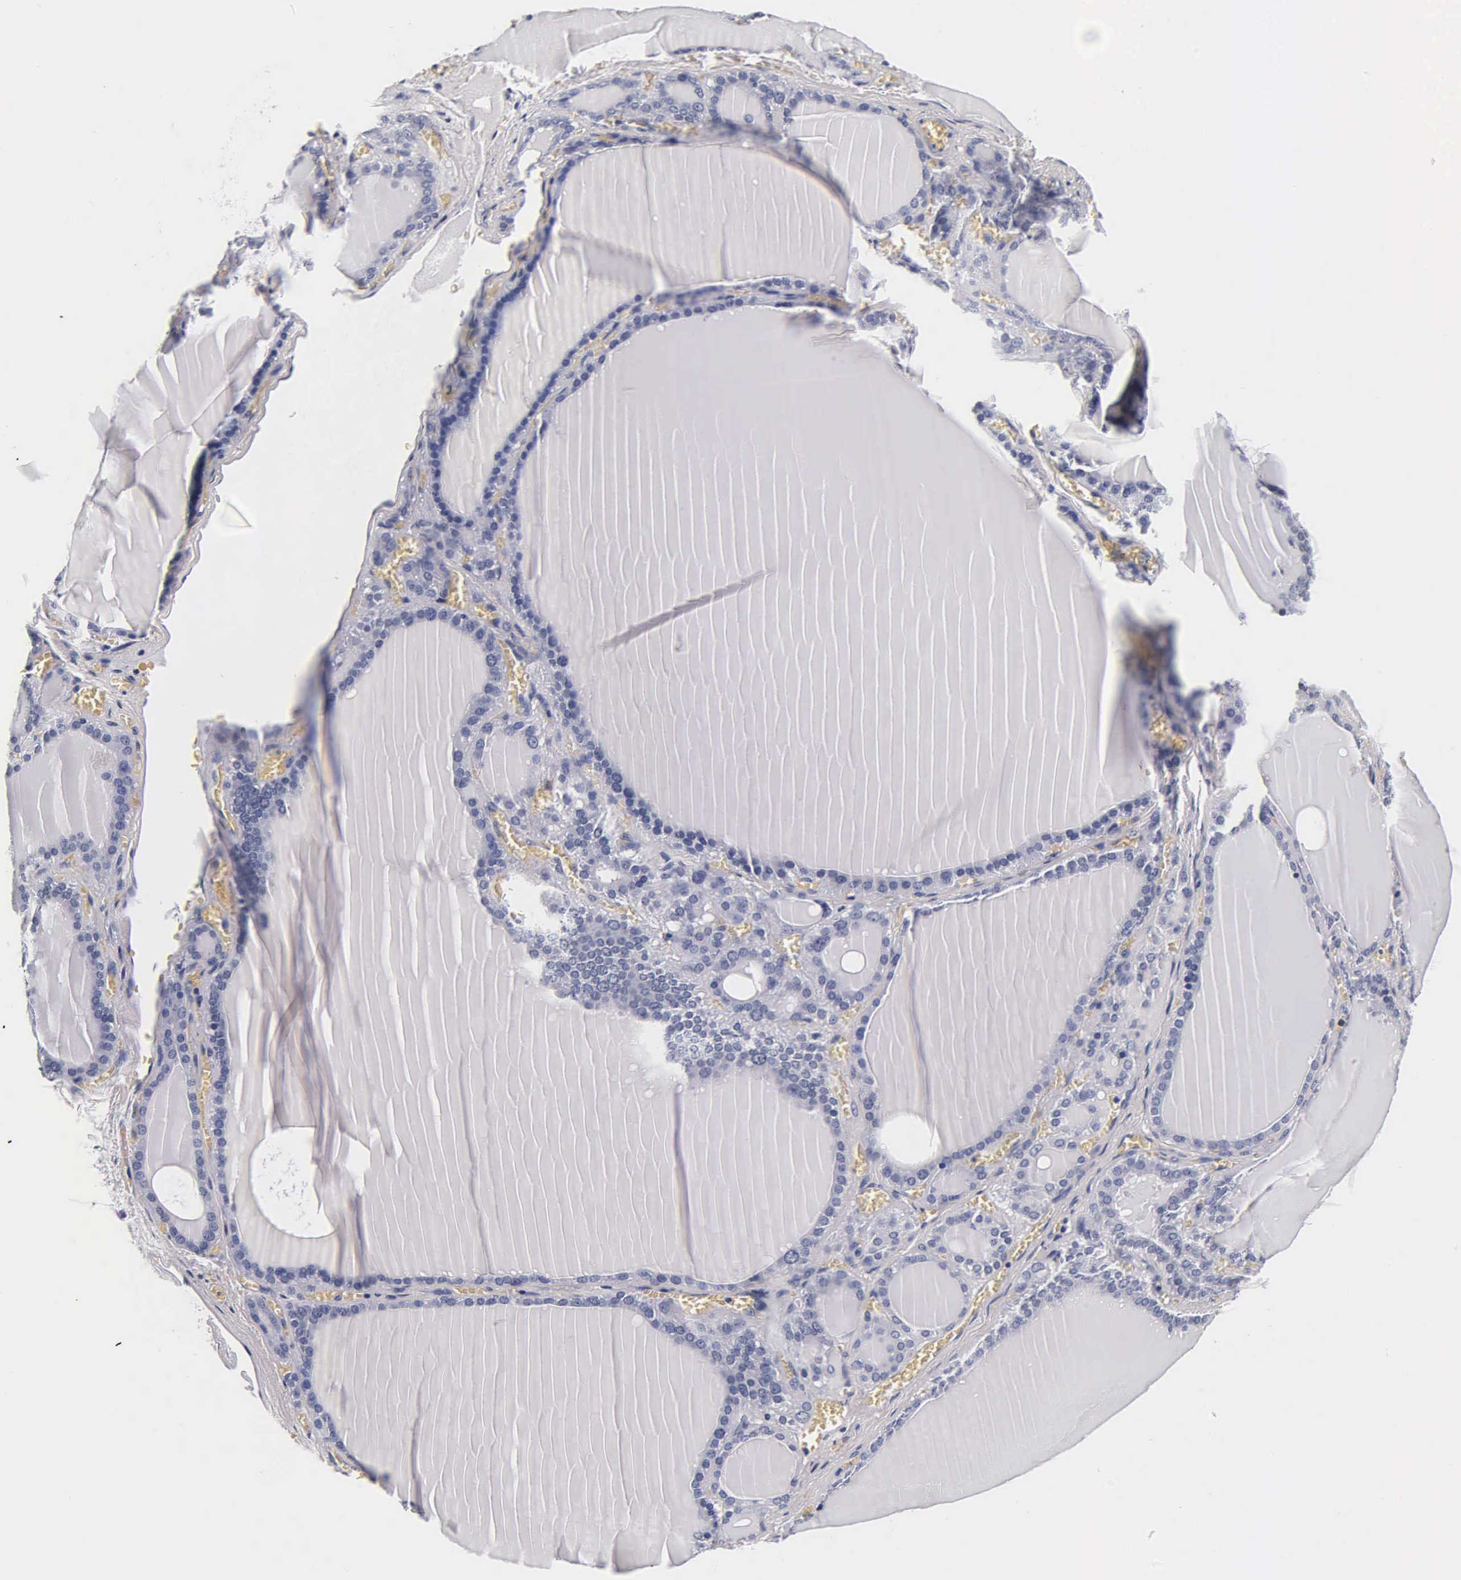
{"staining": {"intensity": "negative", "quantity": "none", "location": "none"}, "tissue": "thyroid gland", "cell_type": "Glandular cells", "image_type": "normal", "snomed": [{"axis": "morphology", "description": "Normal tissue, NOS"}, {"axis": "topography", "description": "Thyroid gland"}], "caption": "Glandular cells show no significant expression in normal thyroid gland. (Stains: DAB (3,3'-diaminobenzidine) immunohistochemistry (IHC) with hematoxylin counter stain, Microscopy: brightfield microscopy at high magnification).", "gene": "ACP3", "patient": {"sex": "female", "age": 55}}